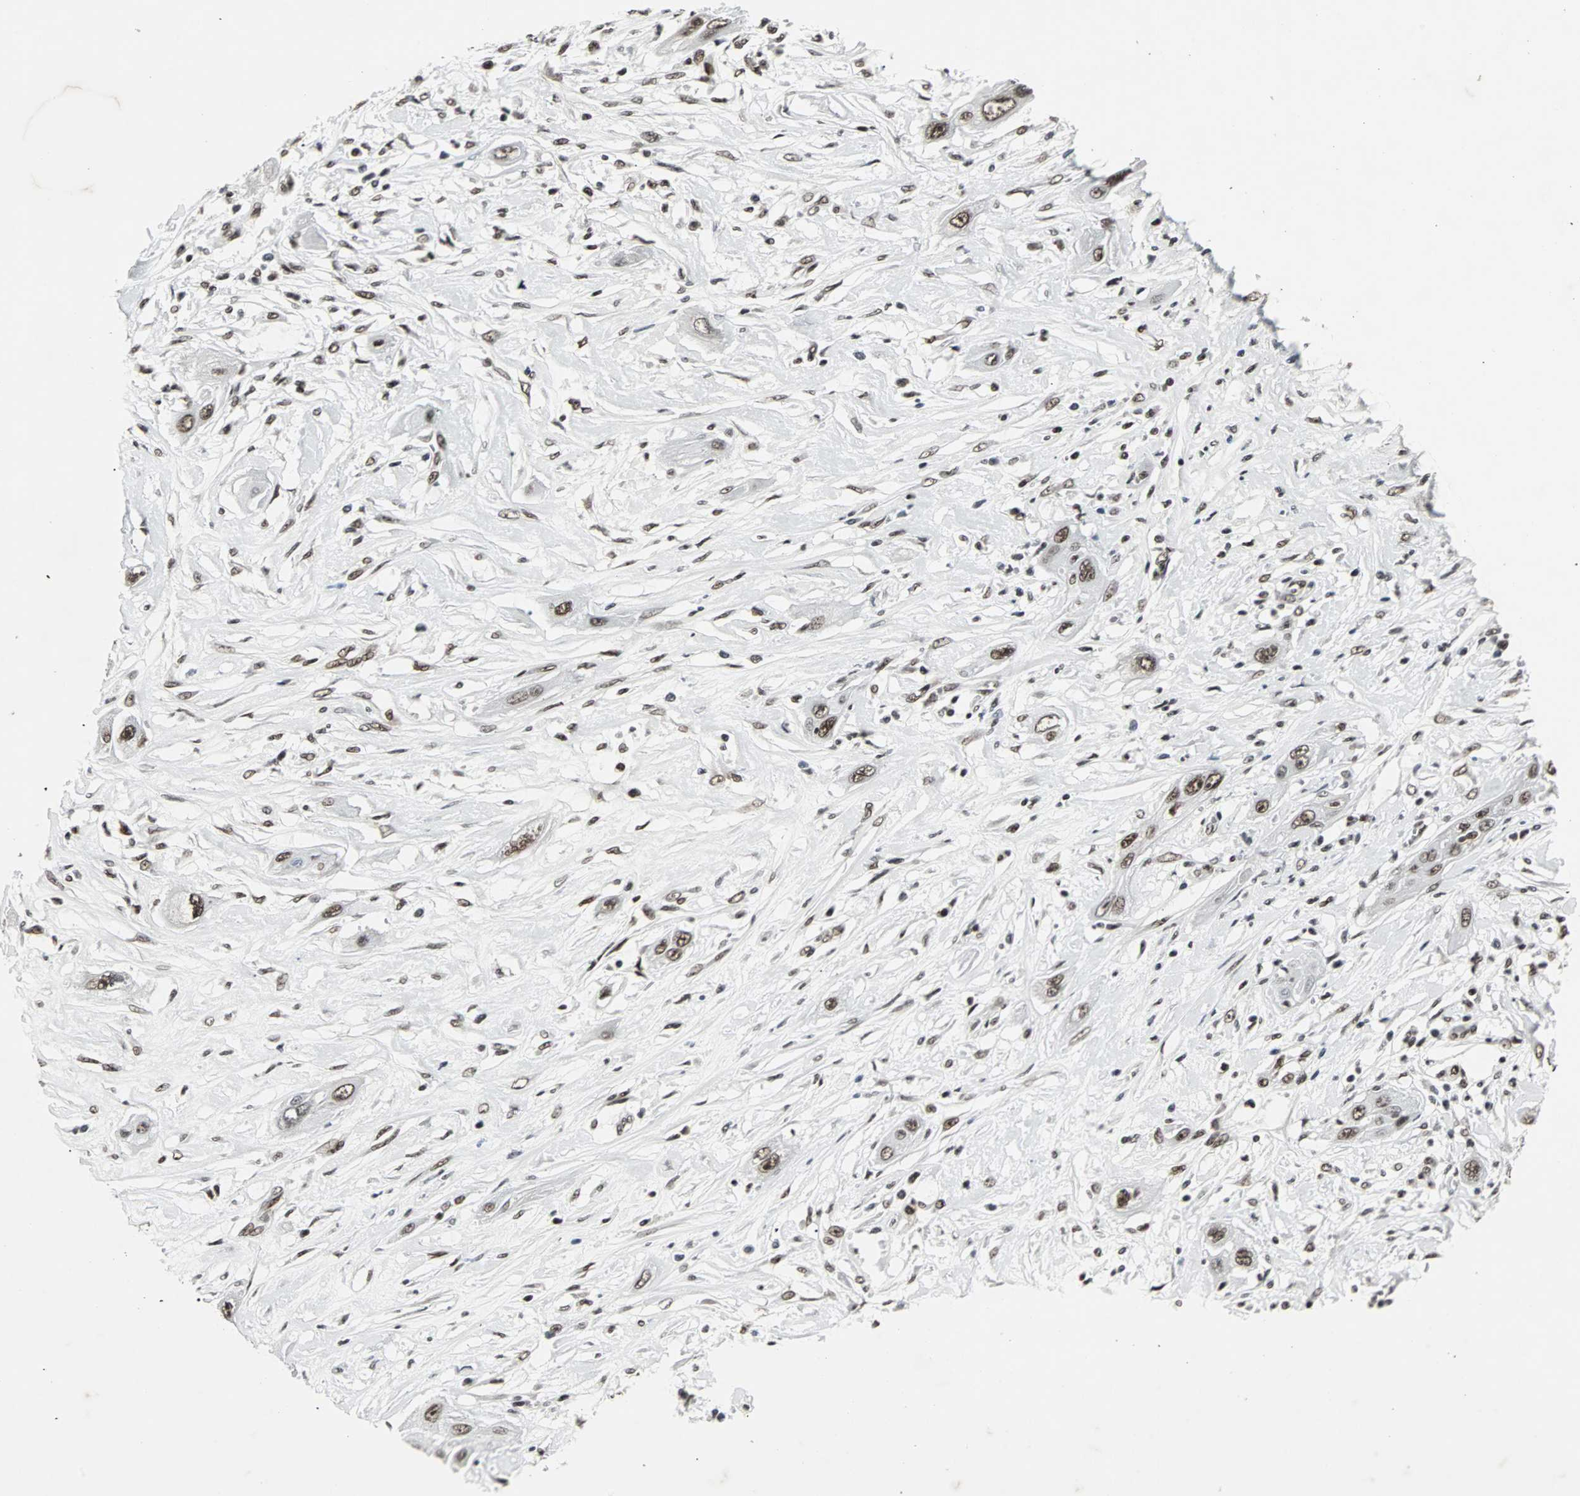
{"staining": {"intensity": "moderate", "quantity": ">75%", "location": "nuclear"}, "tissue": "lung cancer", "cell_type": "Tumor cells", "image_type": "cancer", "snomed": [{"axis": "morphology", "description": "Squamous cell carcinoma, NOS"}, {"axis": "topography", "description": "Lung"}], "caption": "Immunohistochemistry (IHC) photomicrograph of human squamous cell carcinoma (lung) stained for a protein (brown), which shows medium levels of moderate nuclear staining in approximately >75% of tumor cells.", "gene": "PNKP", "patient": {"sex": "female", "age": 47}}